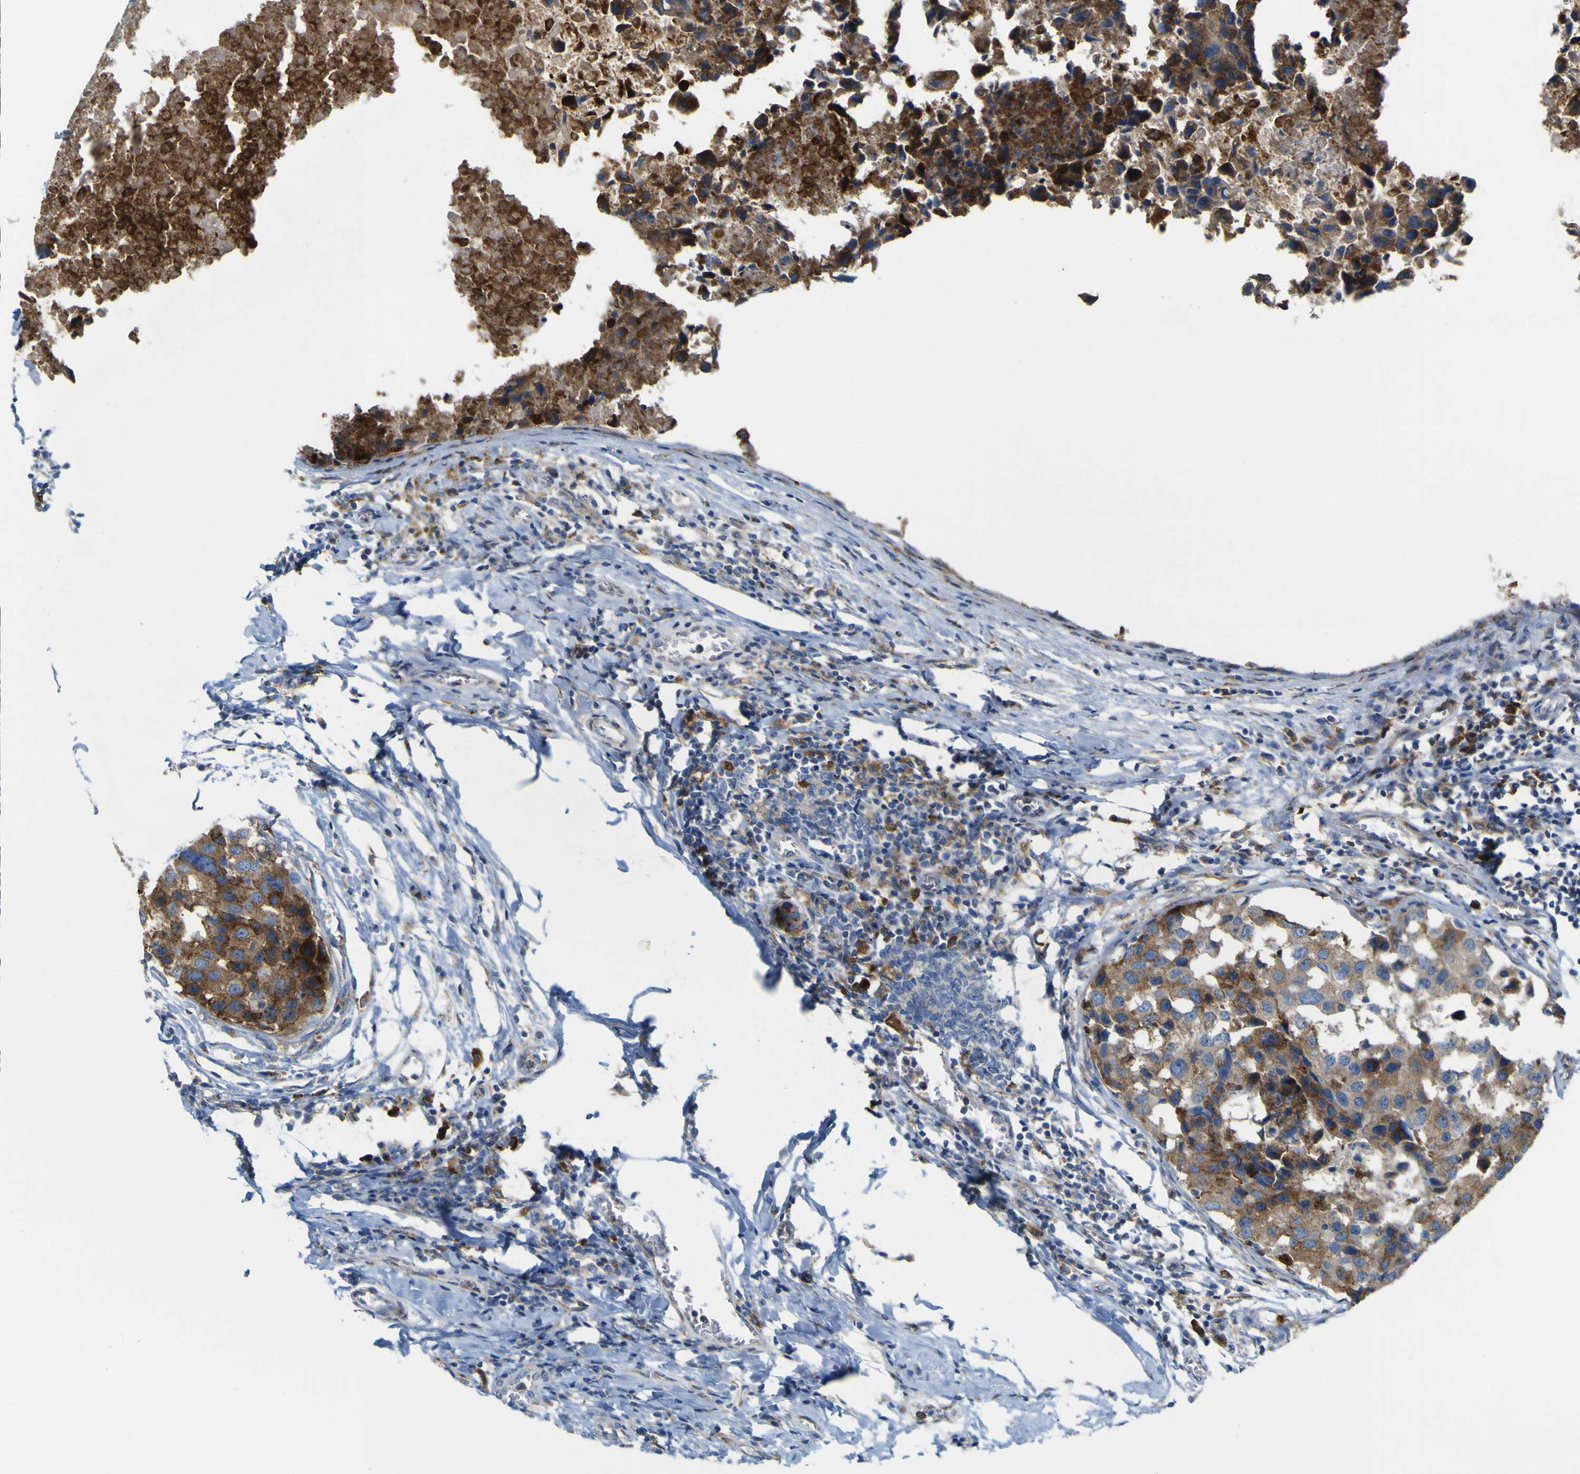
{"staining": {"intensity": "moderate", "quantity": ">75%", "location": "cytoplasmic/membranous"}, "tissue": "breast cancer", "cell_type": "Tumor cells", "image_type": "cancer", "snomed": [{"axis": "morphology", "description": "Duct carcinoma"}, {"axis": "topography", "description": "Breast"}], "caption": "An IHC image of tumor tissue is shown. Protein staining in brown labels moderate cytoplasmic/membranous positivity in breast infiltrating ductal carcinoma within tumor cells.", "gene": "IGF2R", "patient": {"sex": "female", "age": 27}}